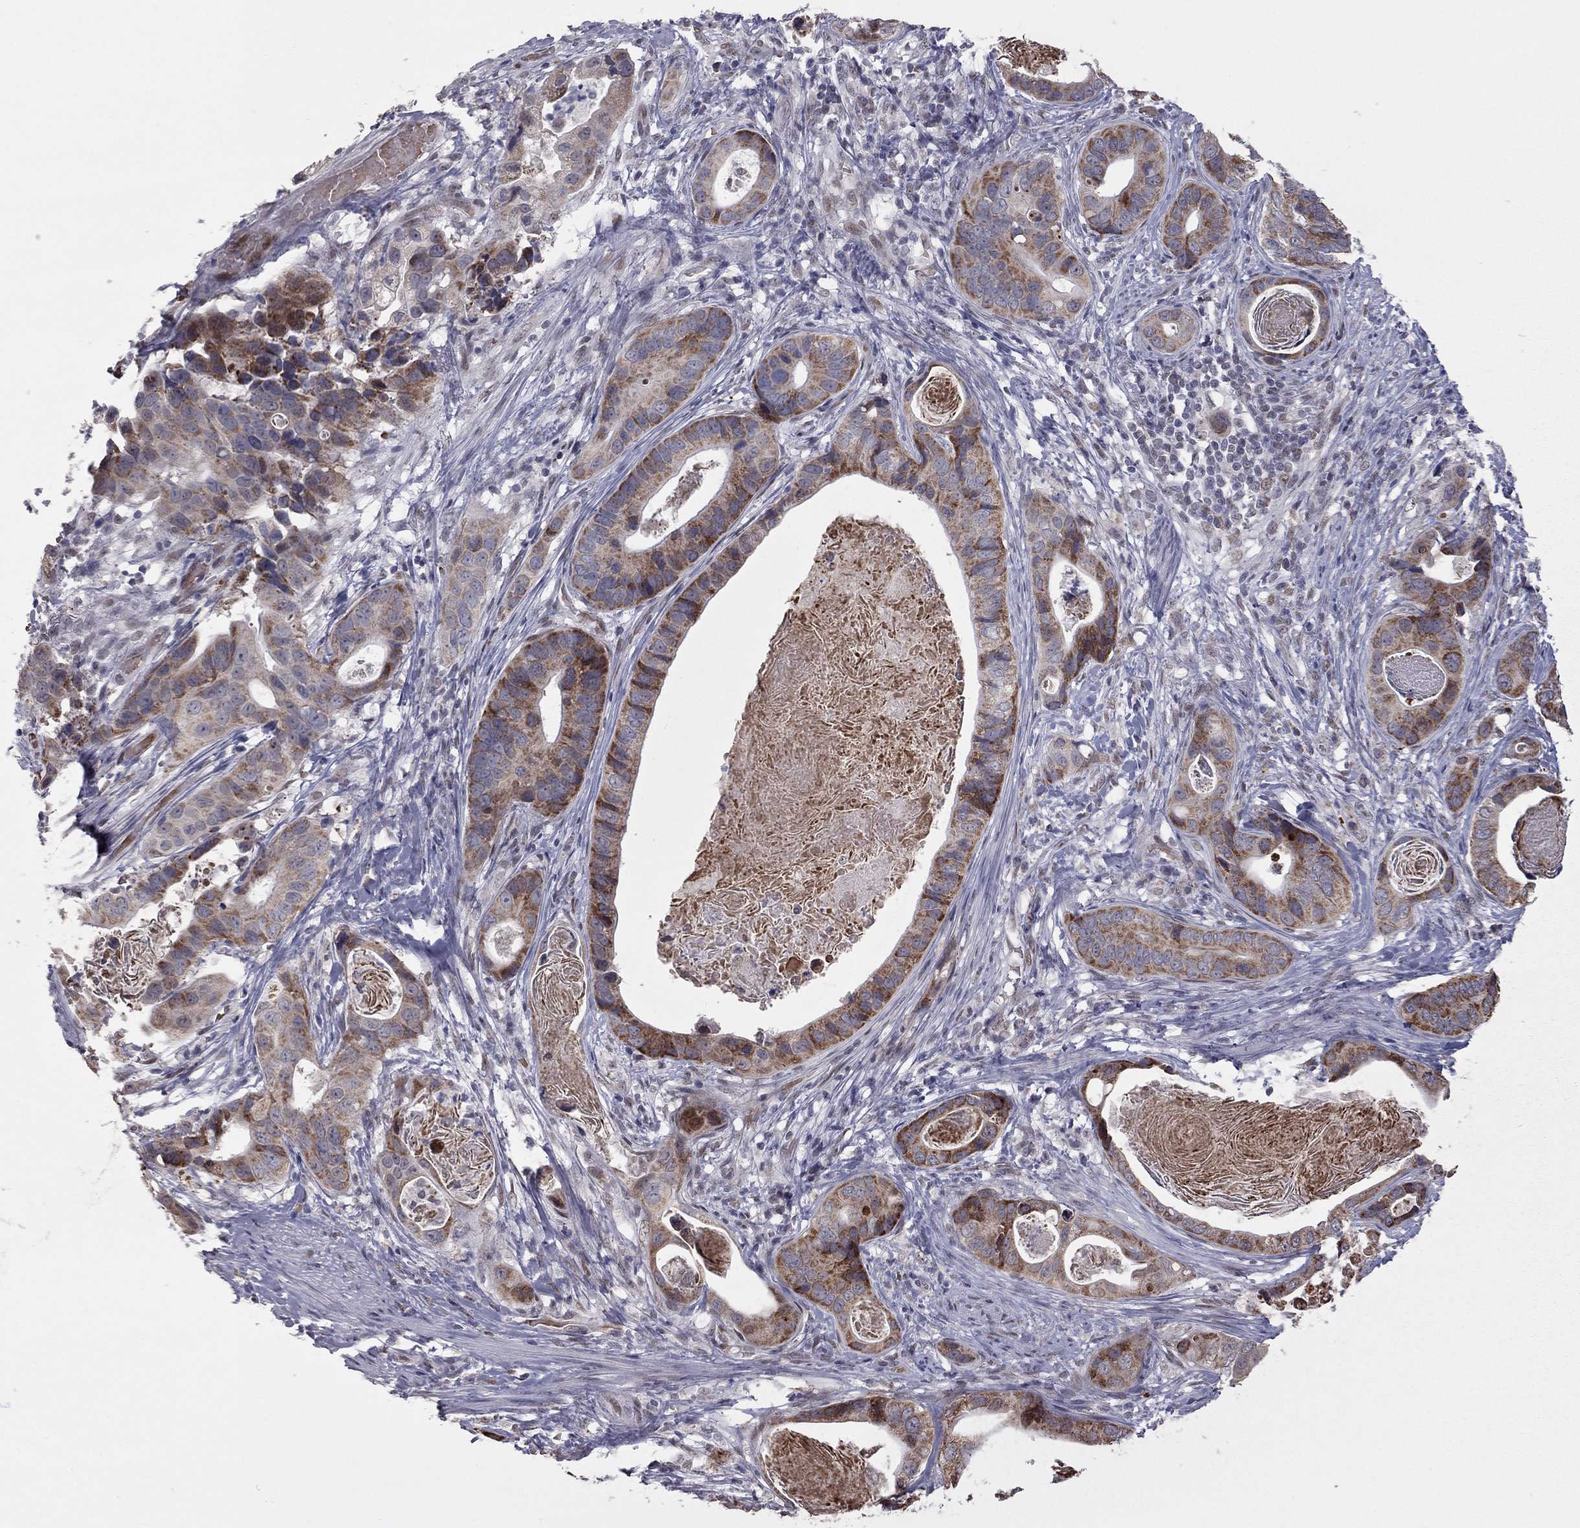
{"staining": {"intensity": "strong", "quantity": ">75%", "location": "cytoplasmic/membranous"}, "tissue": "stomach cancer", "cell_type": "Tumor cells", "image_type": "cancer", "snomed": [{"axis": "morphology", "description": "Adenocarcinoma, NOS"}, {"axis": "topography", "description": "Stomach"}], "caption": "Adenocarcinoma (stomach) was stained to show a protein in brown. There is high levels of strong cytoplasmic/membranous expression in approximately >75% of tumor cells. The staining is performed using DAB brown chromogen to label protein expression. The nuclei are counter-stained blue using hematoxylin.", "gene": "MC3R", "patient": {"sex": "male", "age": 84}}